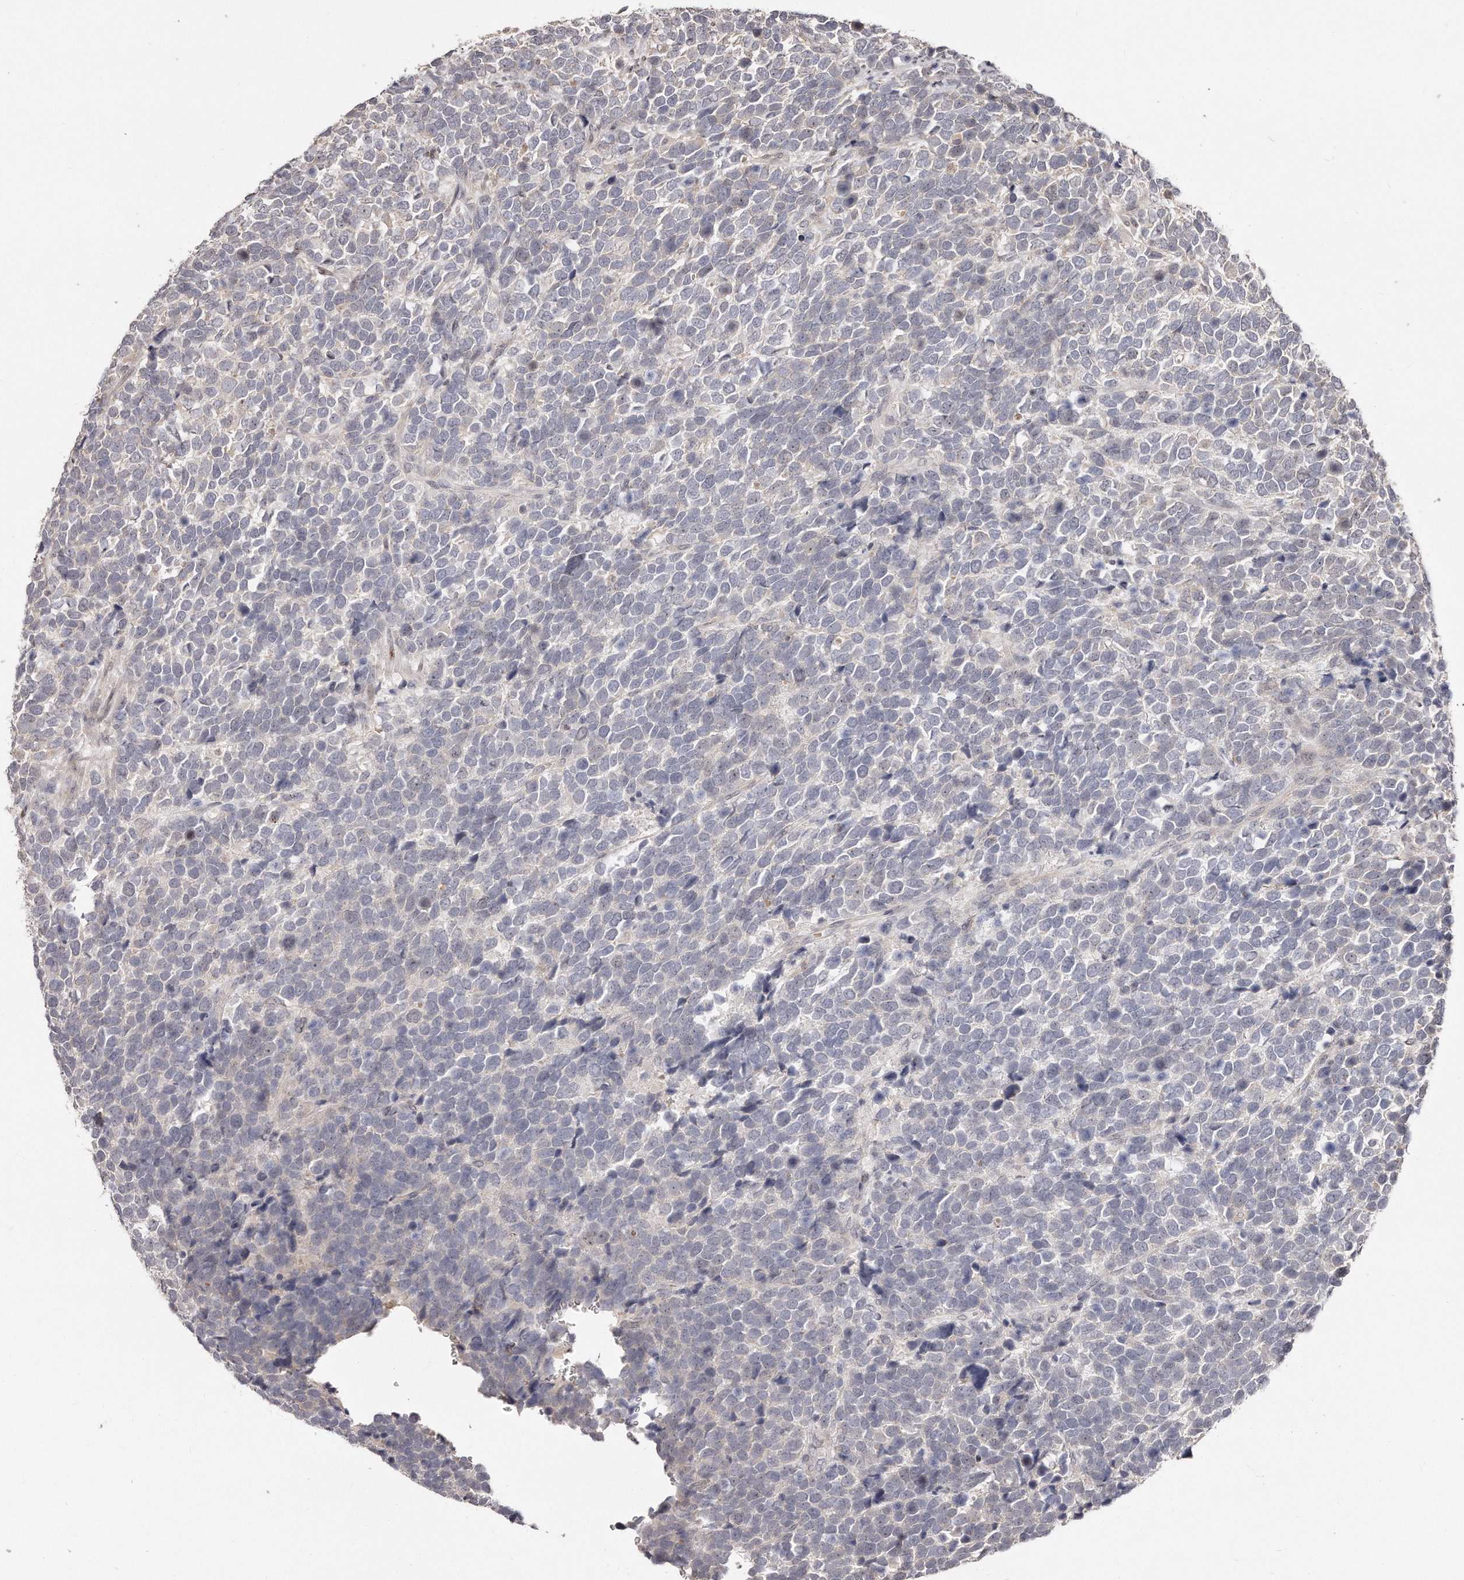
{"staining": {"intensity": "negative", "quantity": "none", "location": "none"}, "tissue": "urothelial cancer", "cell_type": "Tumor cells", "image_type": "cancer", "snomed": [{"axis": "morphology", "description": "Urothelial carcinoma, High grade"}, {"axis": "topography", "description": "Urinary bladder"}], "caption": "Tumor cells are negative for brown protein staining in high-grade urothelial carcinoma. The staining is performed using DAB (3,3'-diaminobenzidine) brown chromogen with nuclei counter-stained in using hematoxylin.", "gene": "HASPIN", "patient": {"sex": "female", "age": 82}}